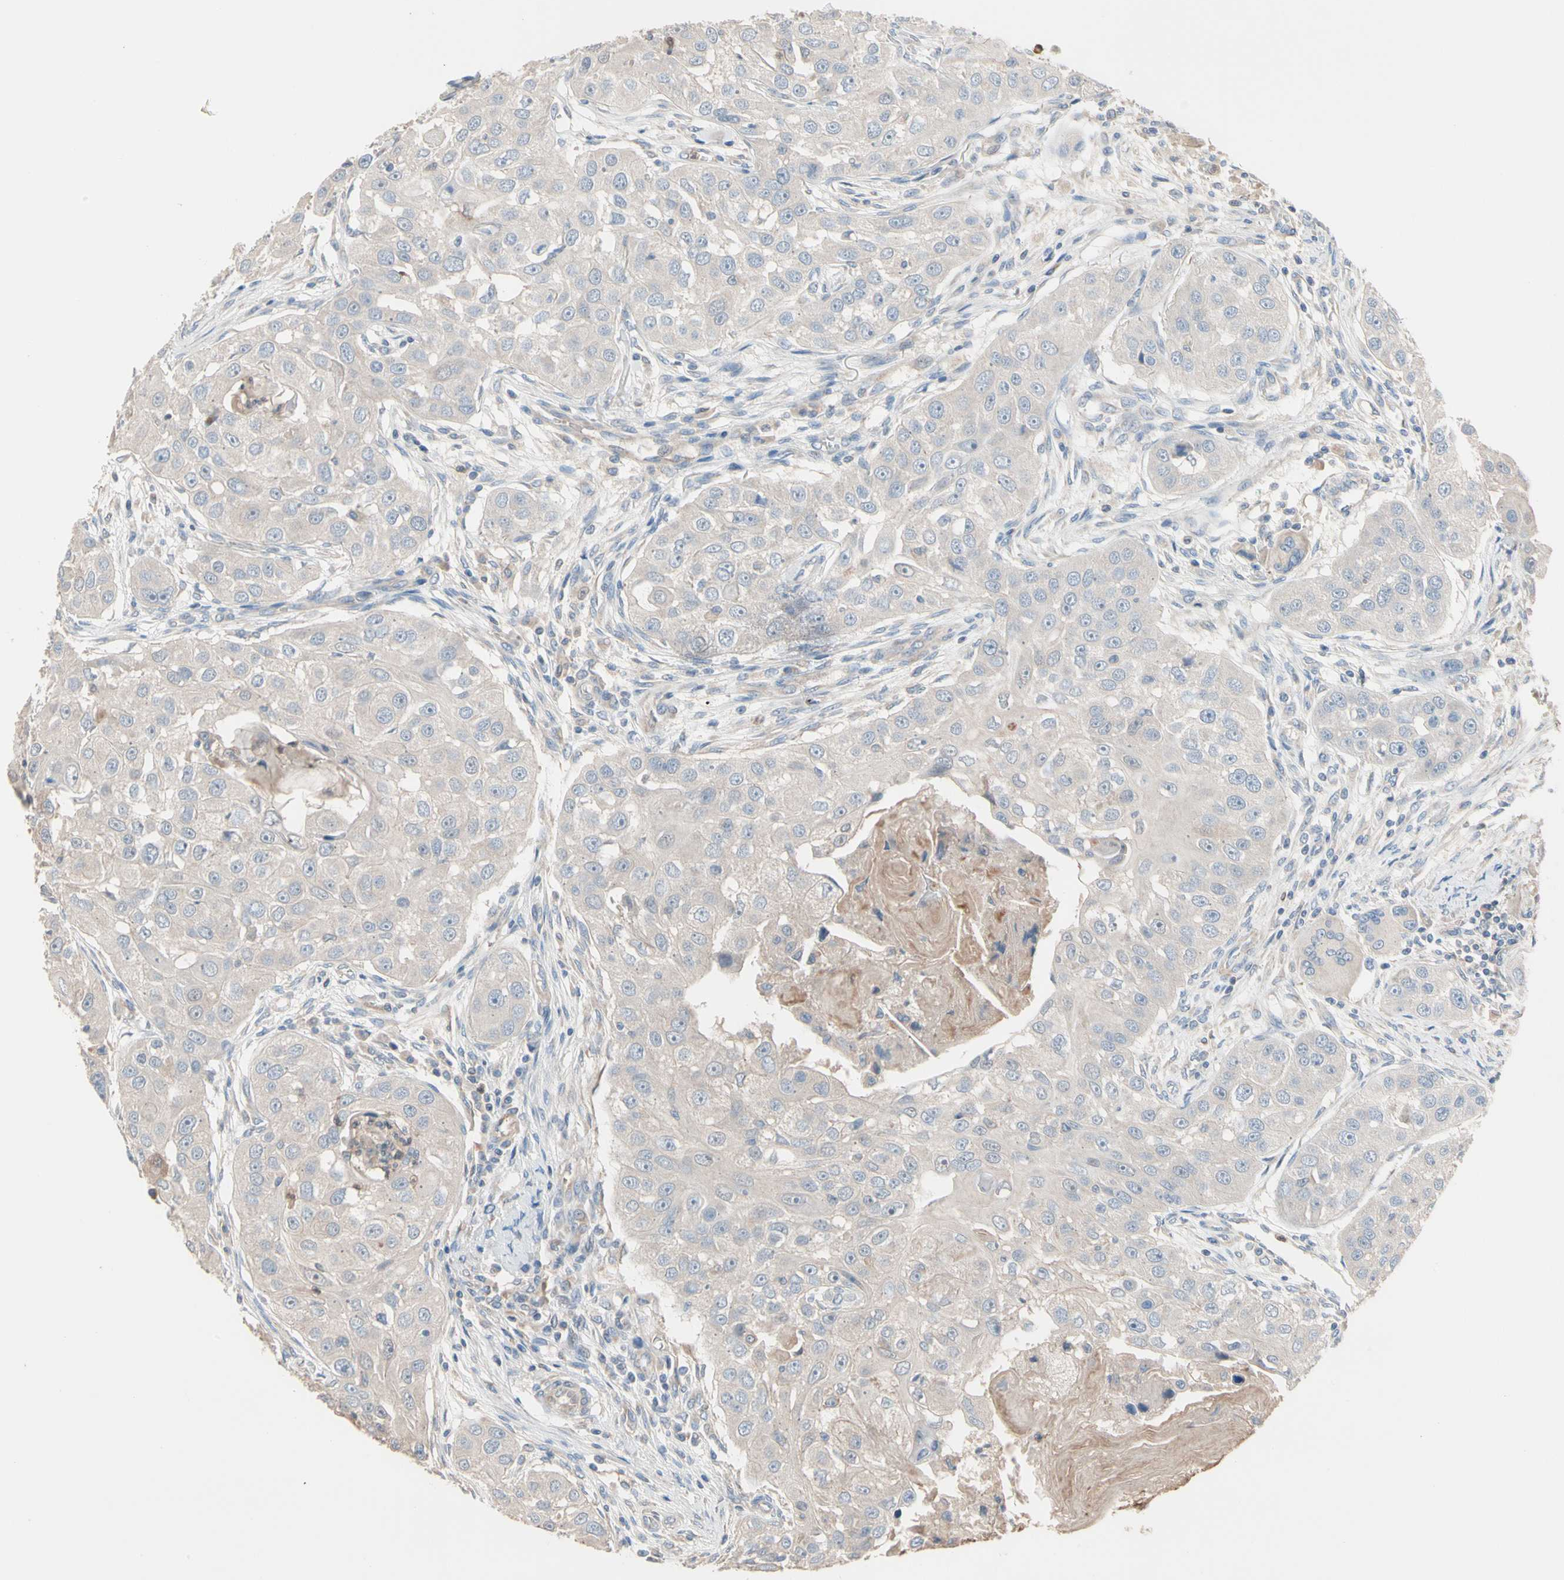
{"staining": {"intensity": "negative", "quantity": "none", "location": "none"}, "tissue": "head and neck cancer", "cell_type": "Tumor cells", "image_type": "cancer", "snomed": [{"axis": "morphology", "description": "Normal tissue, NOS"}, {"axis": "morphology", "description": "Squamous cell carcinoma, NOS"}, {"axis": "topography", "description": "Skeletal muscle"}, {"axis": "topography", "description": "Head-Neck"}], "caption": "A micrograph of head and neck squamous cell carcinoma stained for a protein shows no brown staining in tumor cells.", "gene": "BBOX1", "patient": {"sex": "male", "age": 51}}